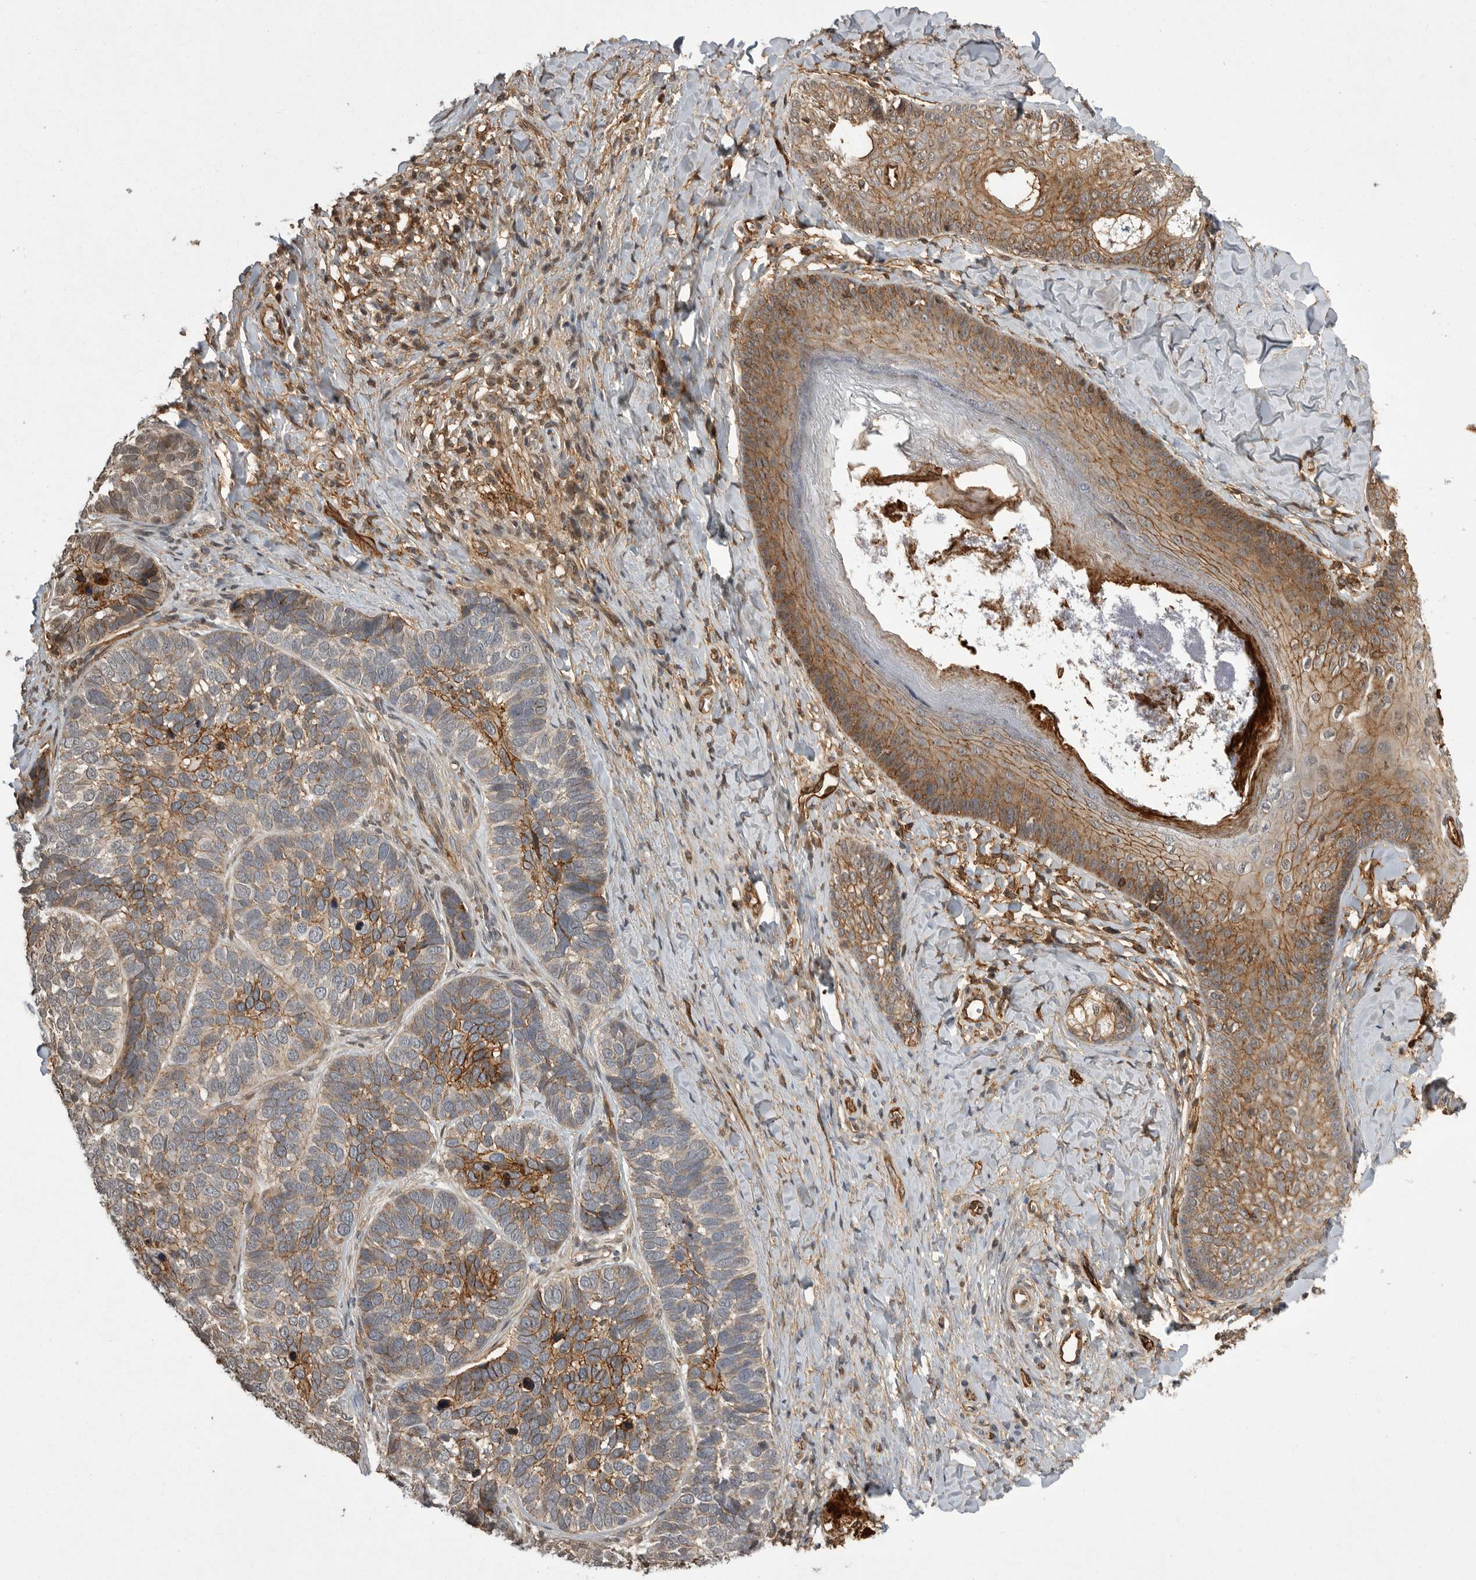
{"staining": {"intensity": "moderate", "quantity": ">75%", "location": "cytoplasmic/membranous"}, "tissue": "skin cancer", "cell_type": "Tumor cells", "image_type": "cancer", "snomed": [{"axis": "morphology", "description": "Basal cell carcinoma"}, {"axis": "topography", "description": "Skin"}], "caption": "The histopathology image shows staining of skin basal cell carcinoma, revealing moderate cytoplasmic/membranous protein staining (brown color) within tumor cells.", "gene": "NECTIN1", "patient": {"sex": "male", "age": 62}}